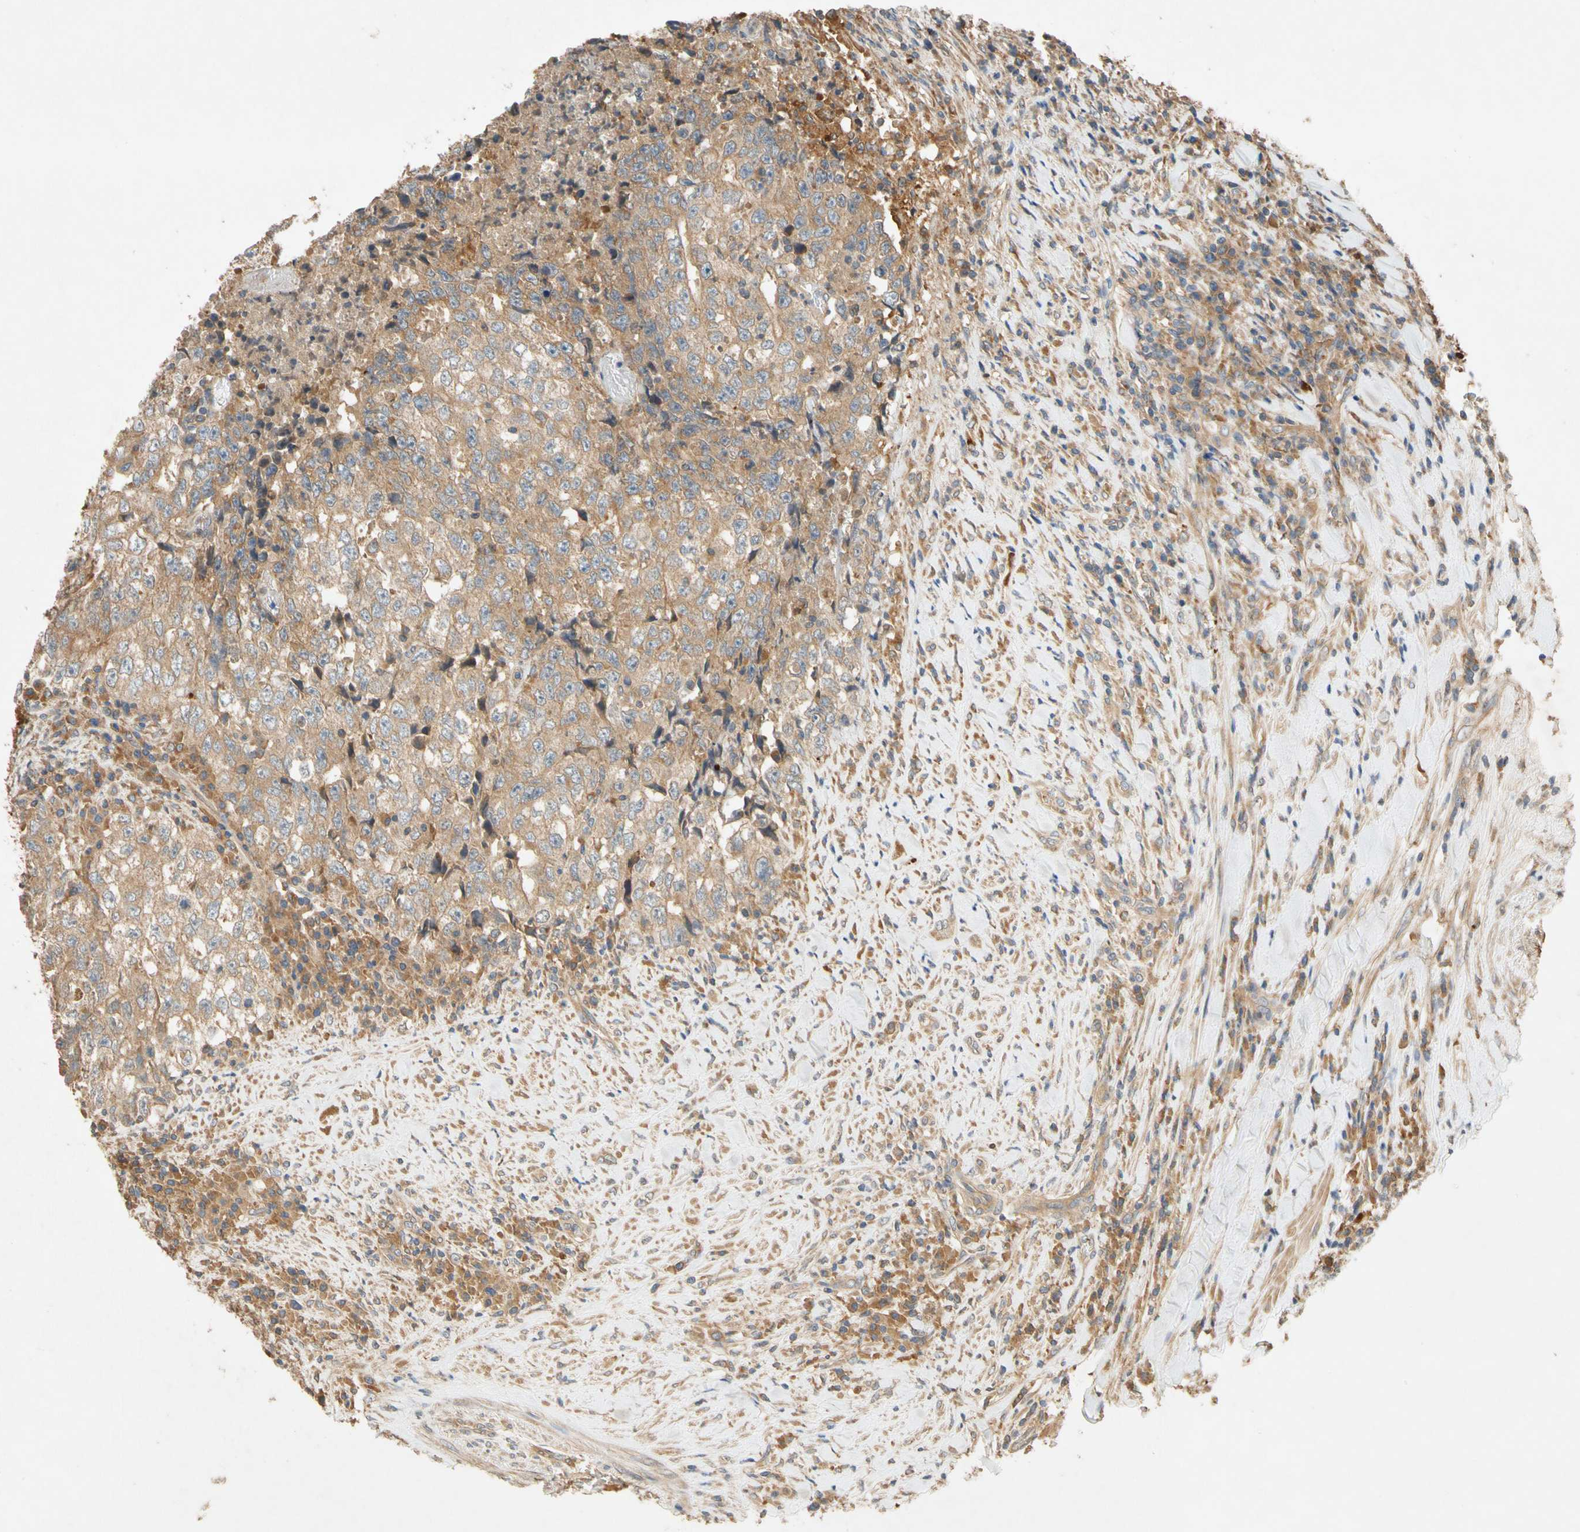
{"staining": {"intensity": "moderate", "quantity": ">75%", "location": "cytoplasmic/membranous"}, "tissue": "testis cancer", "cell_type": "Tumor cells", "image_type": "cancer", "snomed": [{"axis": "morphology", "description": "Necrosis, NOS"}, {"axis": "morphology", "description": "Carcinoma, Embryonal, NOS"}, {"axis": "topography", "description": "Testis"}], "caption": "Embryonal carcinoma (testis) was stained to show a protein in brown. There is medium levels of moderate cytoplasmic/membranous expression in approximately >75% of tumor cells. (brown staining indicates protein expression, while blue staining denotes nuclei).", "gene": "USP46", "patient": {"sex": "male", "age": 19}}